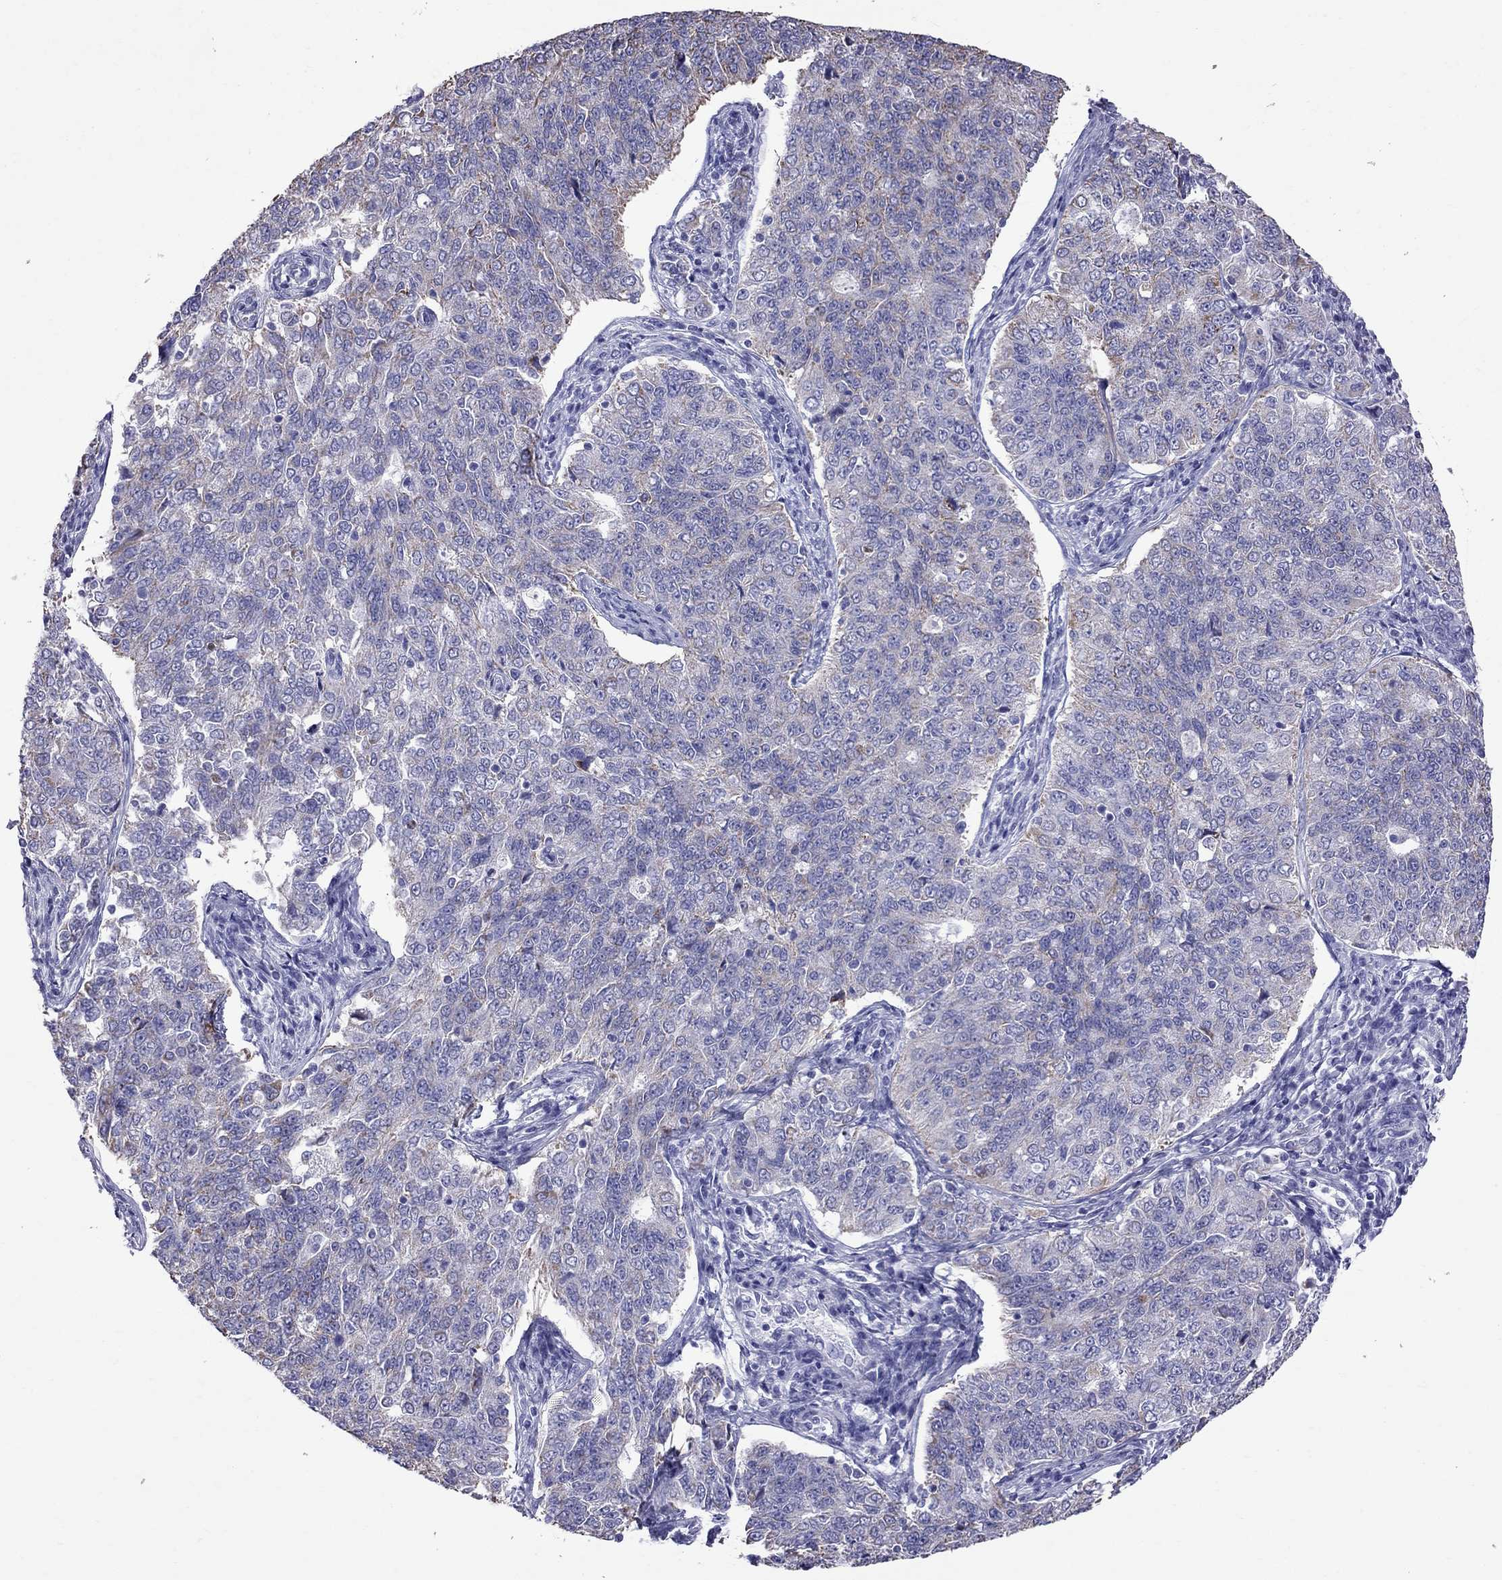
{"staining": {"intensity": "negative", "quantity": "none", "location": "none"}, "tissue": "endometrial cancer", "cell_type": "Tumor cells", "image_type": "cancer", "snomed": [{"axis": "morphology", "description": "Adenocarcinoma, NOS"}, {"axis": "topography", "description": "Endometrium"}], "caption": "DAB immunohistochemical staining of human endometrial cancer demonstrates no significant staining in tumor cells. Nuclei are stained in blue.", "gene": "TTLL13", "patient": {"sex": "female", "age": 43}}